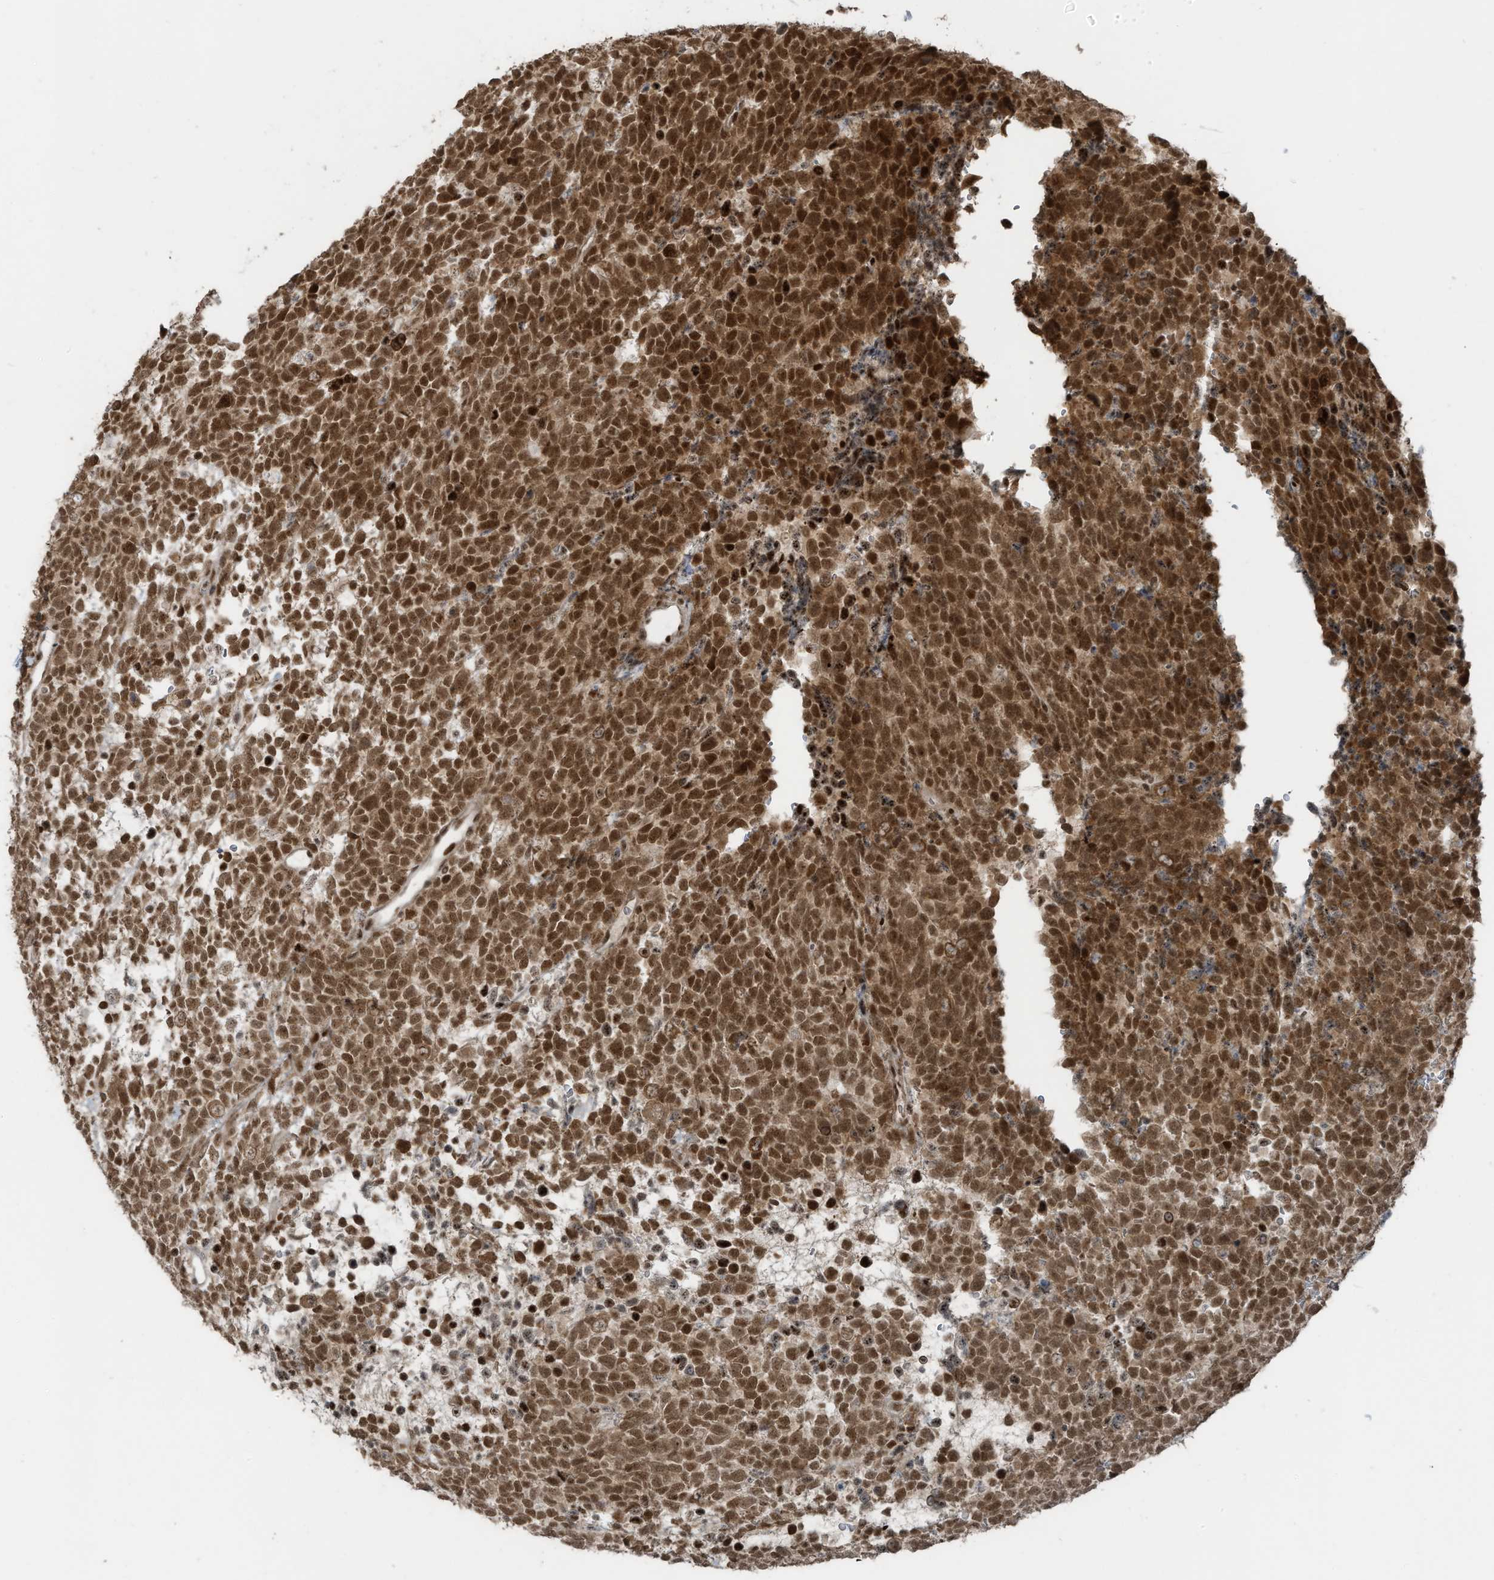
{"staining": {"intensity": "moderate", "quantity": ">75%", "location": "nuclear"}, "tissue": "urothelial cancer", "cell_type": "Tumor cells", "image_type": "cancer", "snomed": [{"axis": "morphology", "description": "Urothelial carcinoma, High grade"}, {"axis": "topography", "description": "Urinary bladder"}], "caption": "Urothelial cancer stained for a protein (brown) exhibits moderate nuclear positive expression in approximately >75% of tumor cells.", "gene": "PCNP", "patient": {"sex": "female", "age": 82}}